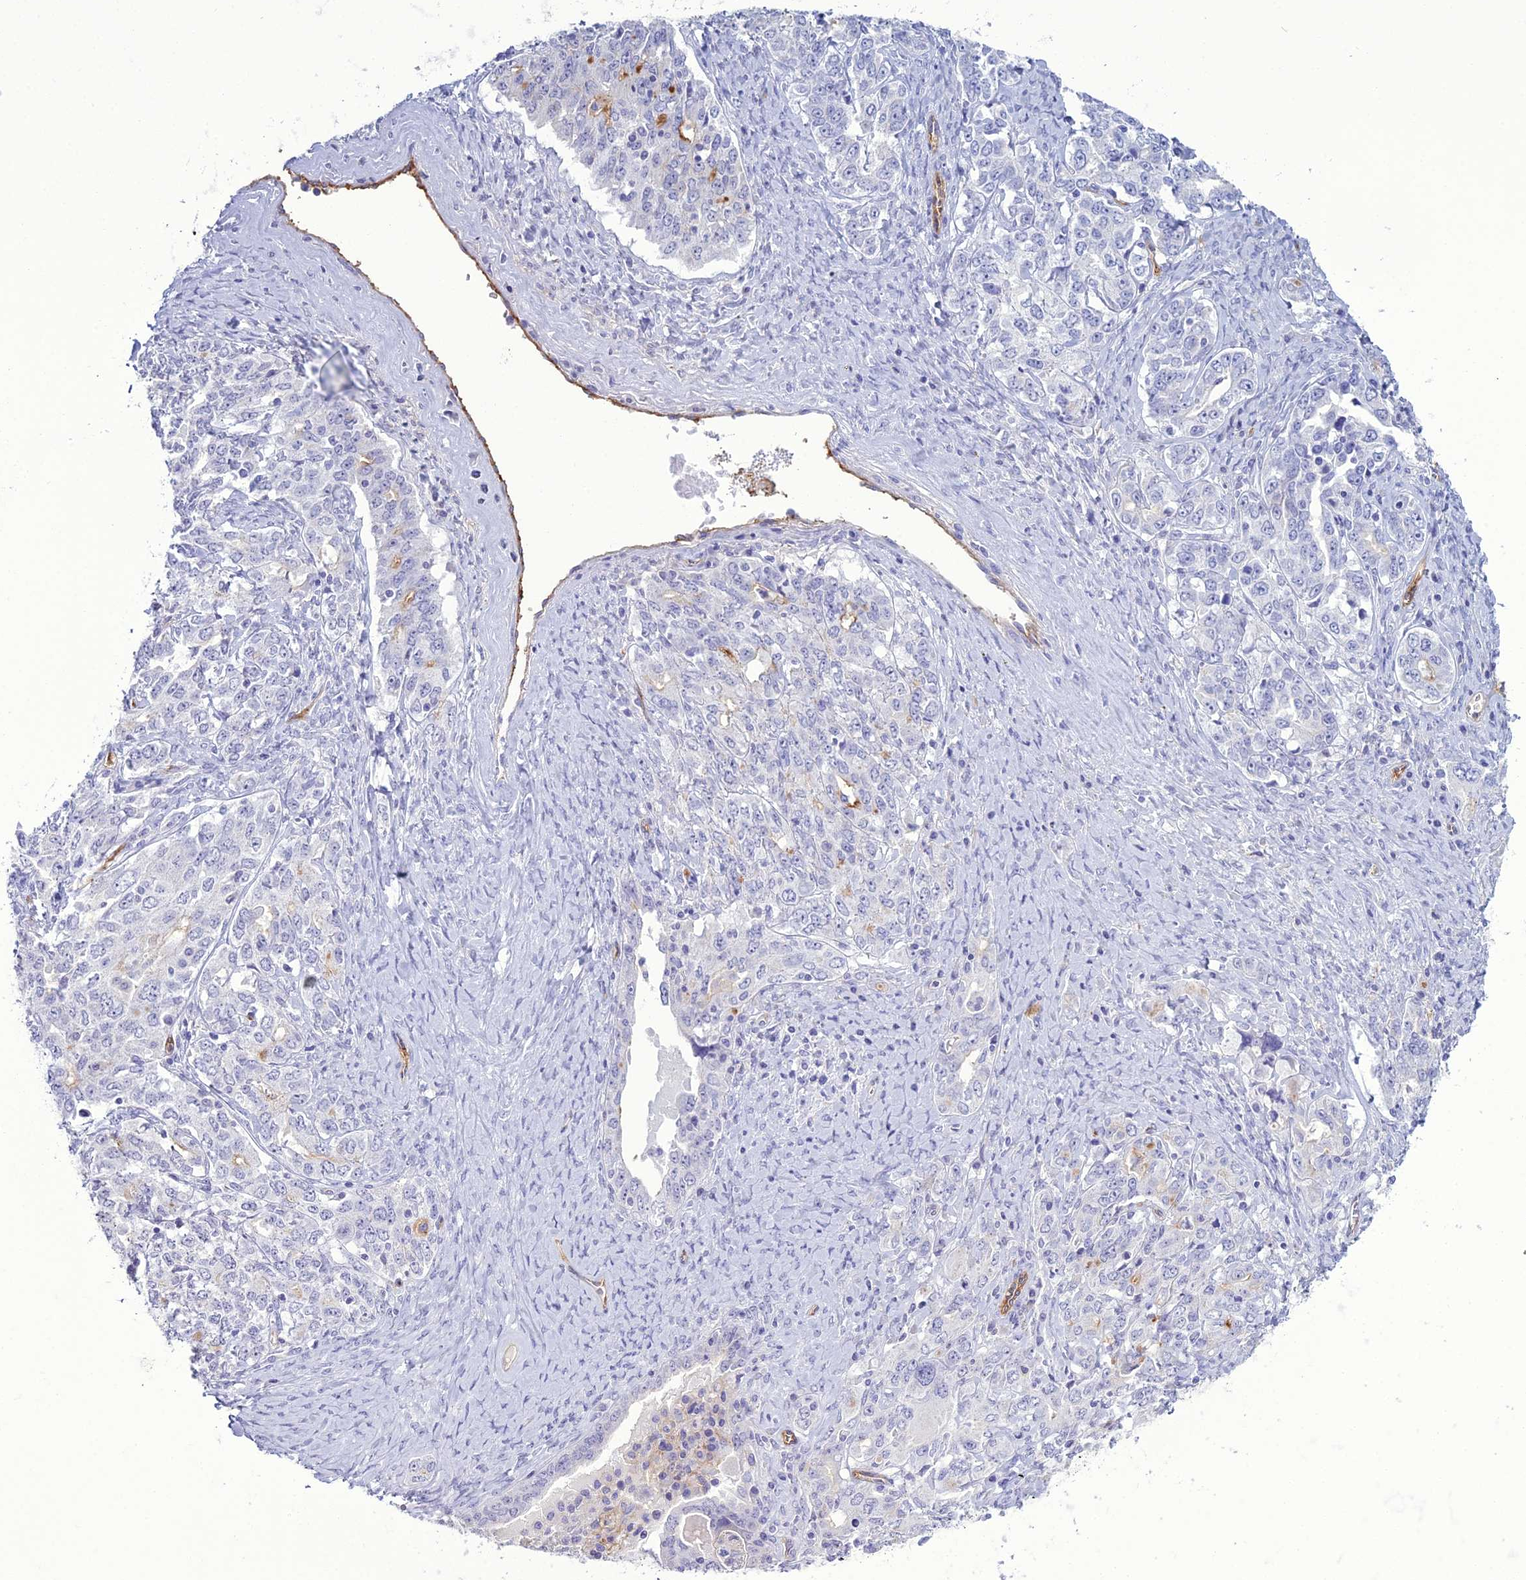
{"staining": {"intensity": "negative", "quantity": "none", "location": "none"}, "tissue": "ovarian cancer", "cell_type": "Tumor cells", "image_type": "cancer", "snomed": [{"axis": "morphology", "description": "Carcinoma, endometroid"}, {"axis": "topography", "description": "Ovary"}], "caption": "Tumor cells are negative for protein expression in human endometroid carcinoma (ovarian). (Stains: DAB (3,3'-diaminobenzidine) immunohistochemistry (IHC) with hematoxylin counter stain, Microscopy: brightfield microscopy at high magnification).", "gene": "ACE", "patient": {"sex": "female", "age": 62}}